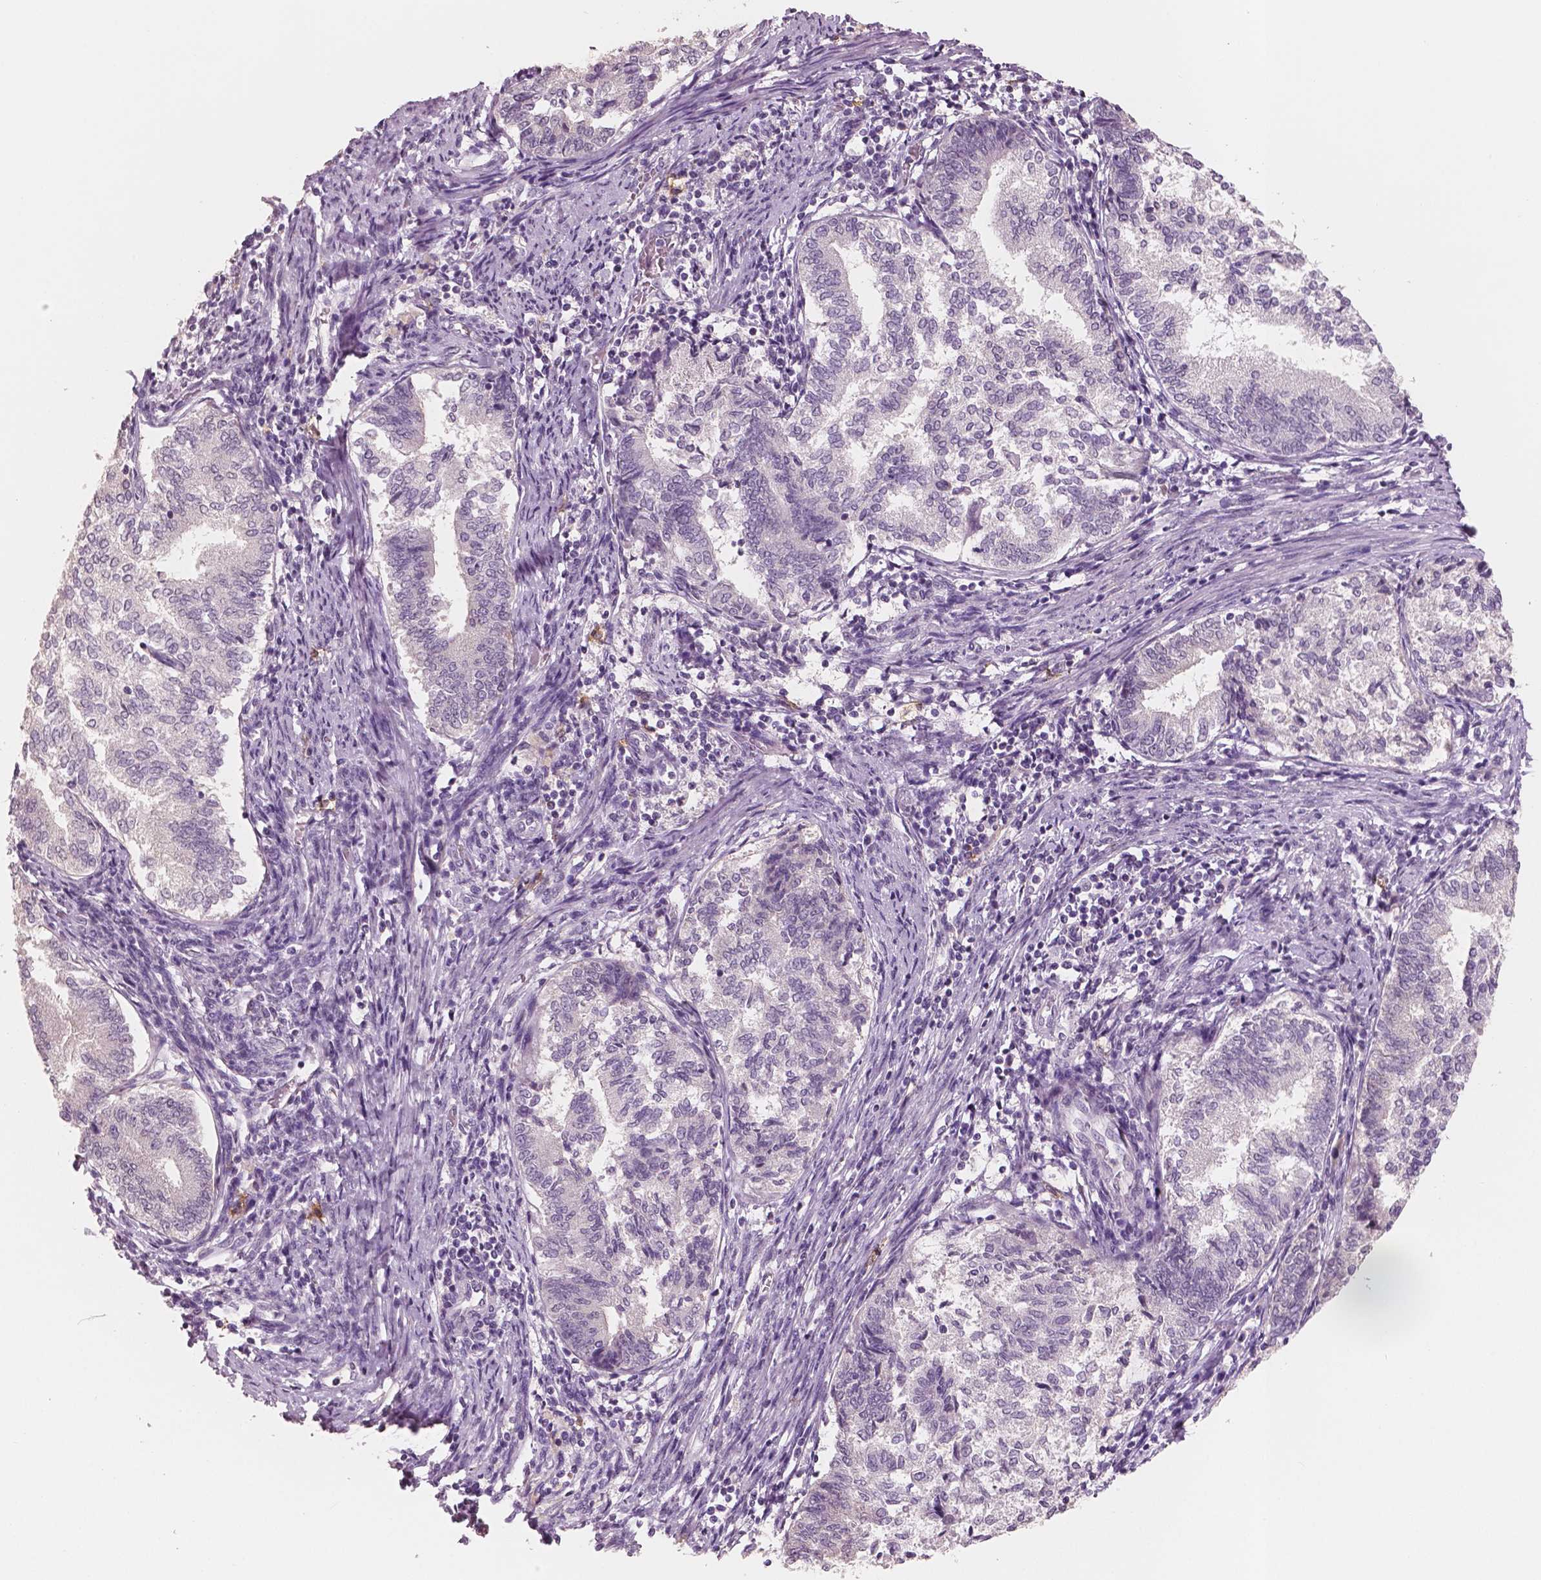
{"staining": {"intensity": "negative", "quantity": "none", "location": "none"}, "tissue": "endometrial cancer", "cell_type": "Tumor cells", "image_type": "cancer", "snomed": [{"axis": "morphology", "description": "Adenocarcinoma, NOS"}, {"axis": "topography", "description": "Endometrium"}], "caption": "A high-resolution photomicrograph shows IHC staining of endometrial cancer (adenocarcinoma), which displays no significant positivity in tumor cells.", "gene": "KIT", "patient": {"sex": "female", "age": 65}}